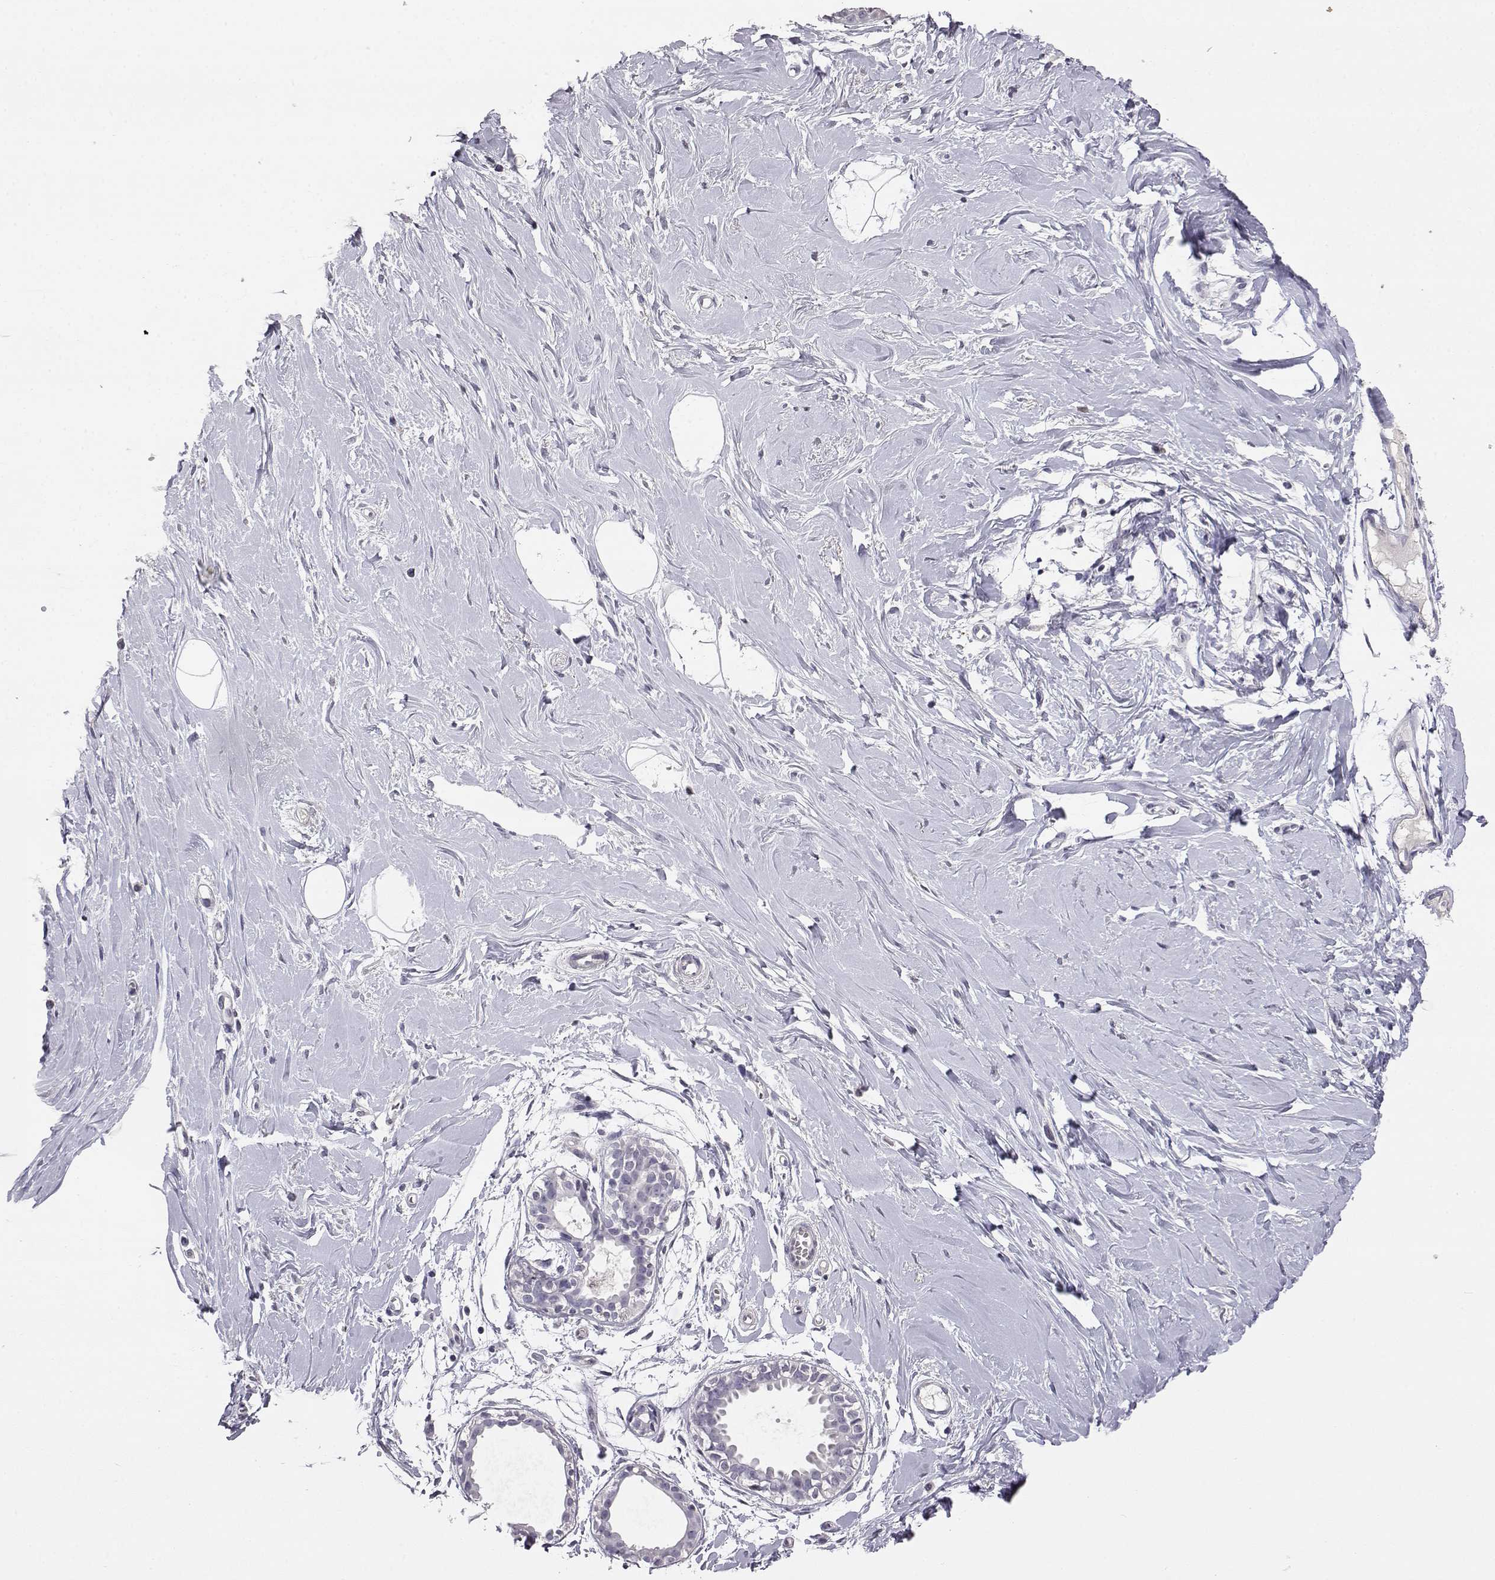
{"staining": {"intensity": "negative", "quantity": "none", "location": "none"}, "tissue": "breast", "cell_type": "Adipocytes", "image_type": "normal", "snomed": [{"axis": "morphology", "description": "Normal tissue, NOS"}, {"axis": "topography", "description": "Breast"}], "caption": "The IHC micrograph has no significant positivity in adipocytes of breast.", "gene": "AKR1B1", "patient": {"sex": "female", "age": 49}}